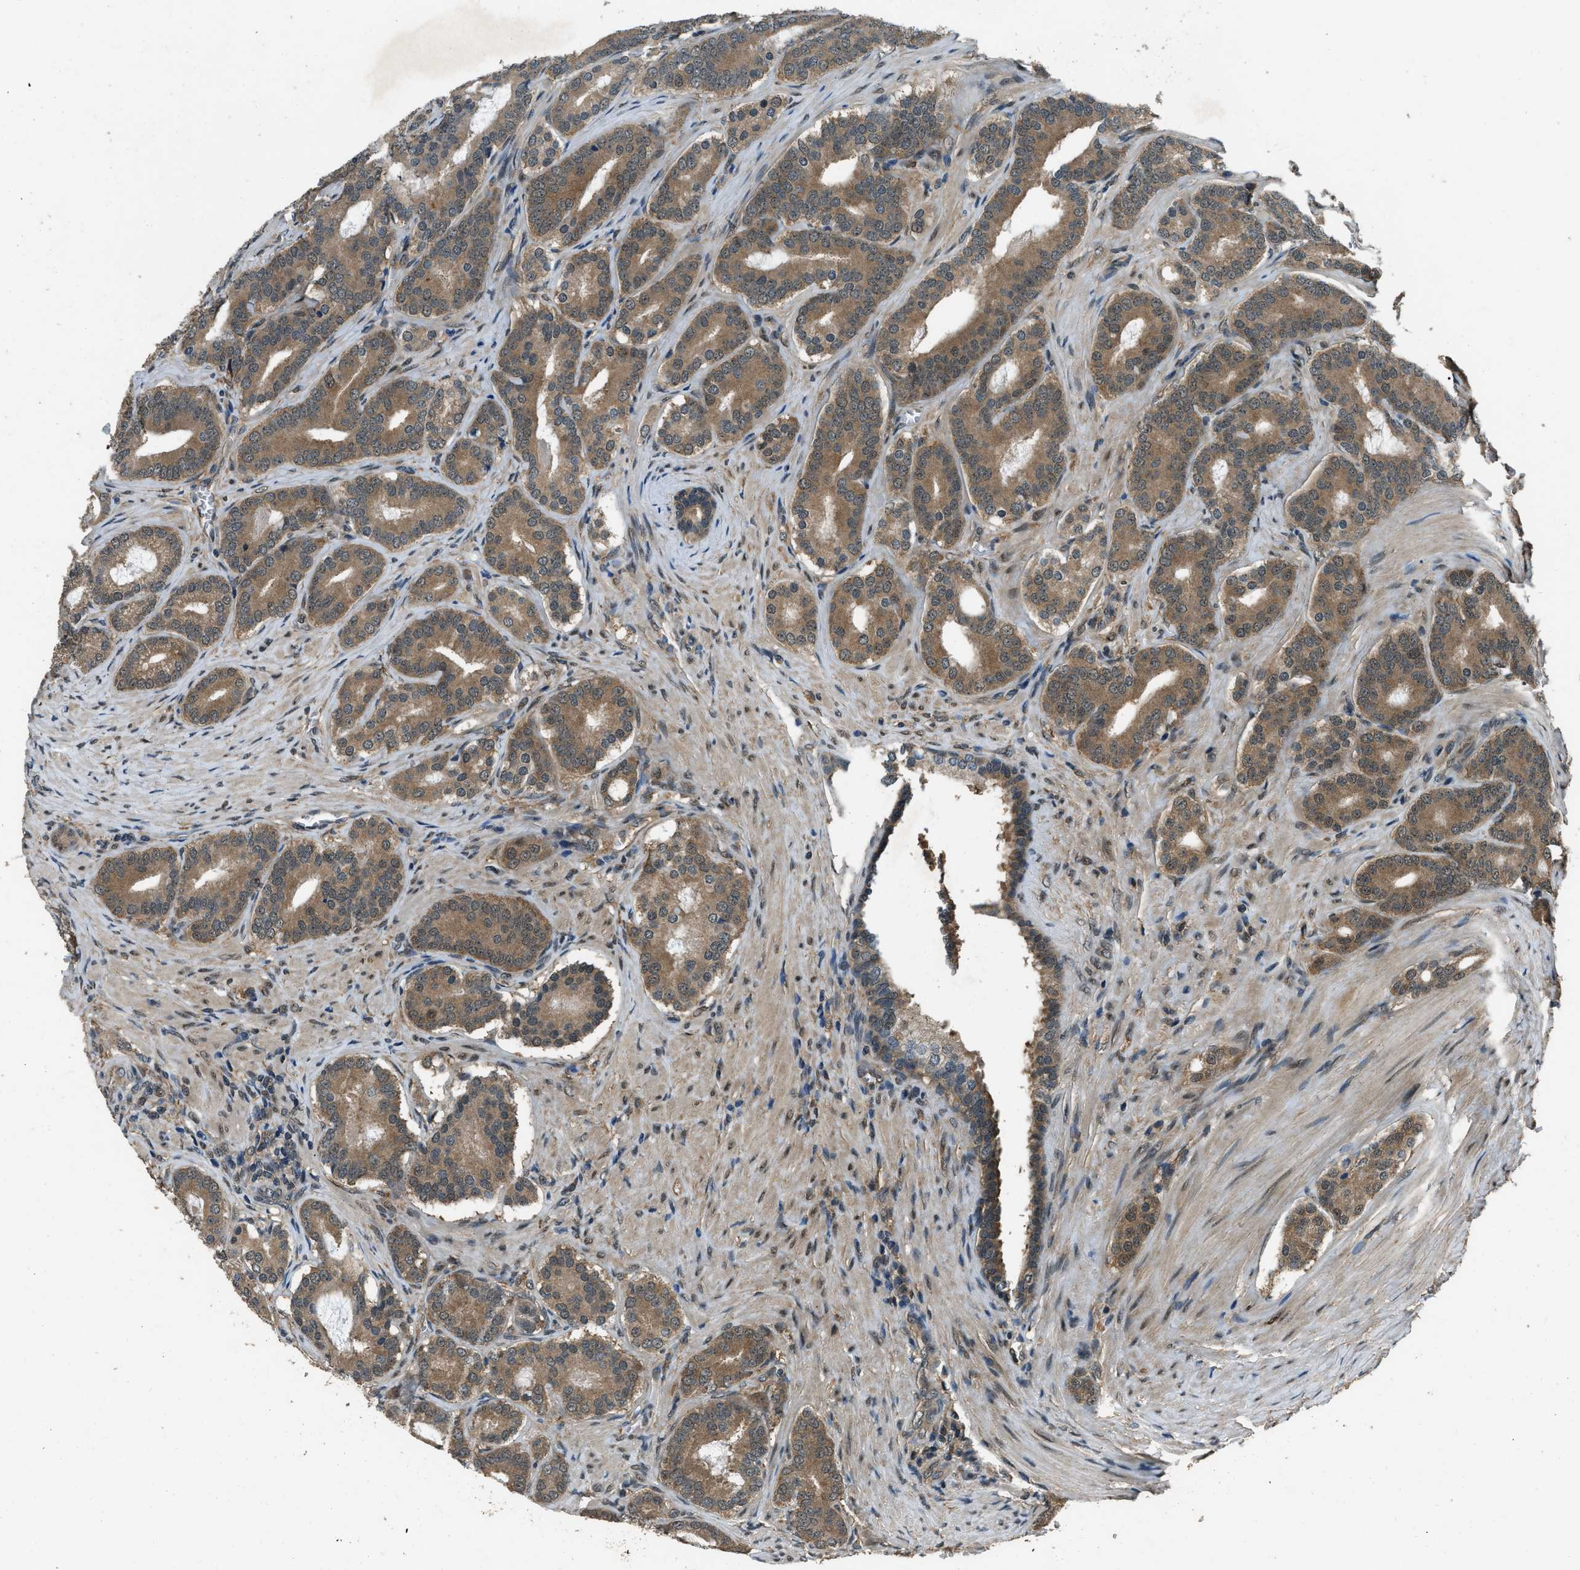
{"staining": {"intensity": "moderate", "quantity": ">75%", "location": "cytoplasmic/membranous"}, "tissue": "prostate cancer", "cell_type": "Tumor cells", "image_type": "cancer", "snomed": [{"axis": "morphology", "description": "Adenocarcinoma, High grade"}, {"axis": "topography", "description": "Prostate"}], "caption": "A high-resolution photomicrograph shows IHC staining of prostate cancer (high-grade adenocarcinoma), which reveals moderate cytoplasmic/membranous expression in about >75% of tumor cells.", "gene": "NUDCD3", "patient": {"sex": "male", "age": 60}}